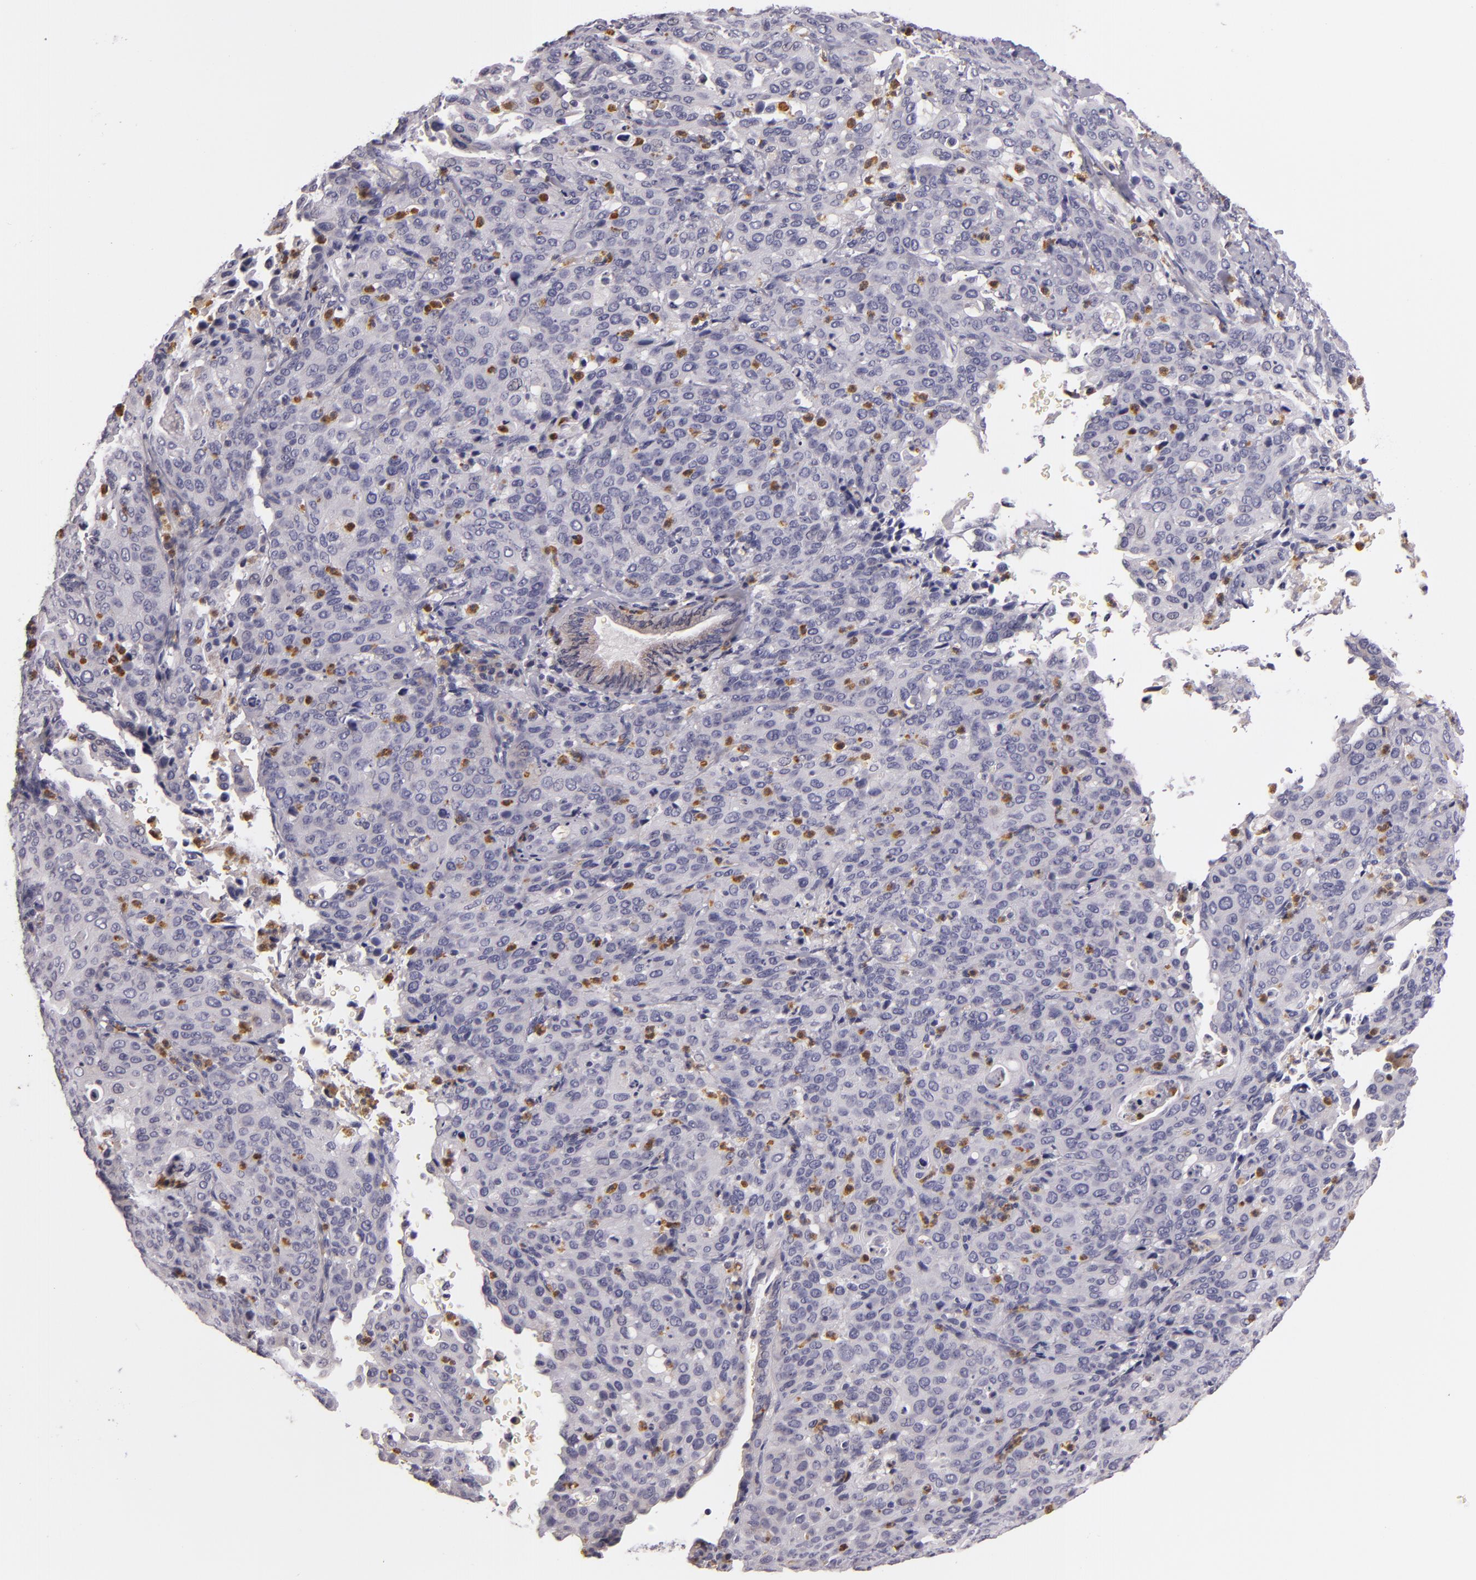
{"staining": {"intensity": "negative", "quantity": "none", "location": "none"}, "tissue": "cervical cancer", "cell_type": "Tumor cells", "image_type": "cancer", "snomed": [{"axis": "morphology", "description": "Squamous cell carcinoma, NOS"}, {"axis": "topography", "description": "Cervix"}], "caption": "Cervical squamous cell carcinoma was stained to show a protein in brown. There is no significant staining in tumor cells.", "gene": "TLR8", "patient": {"sex": "female", "age": 41}}